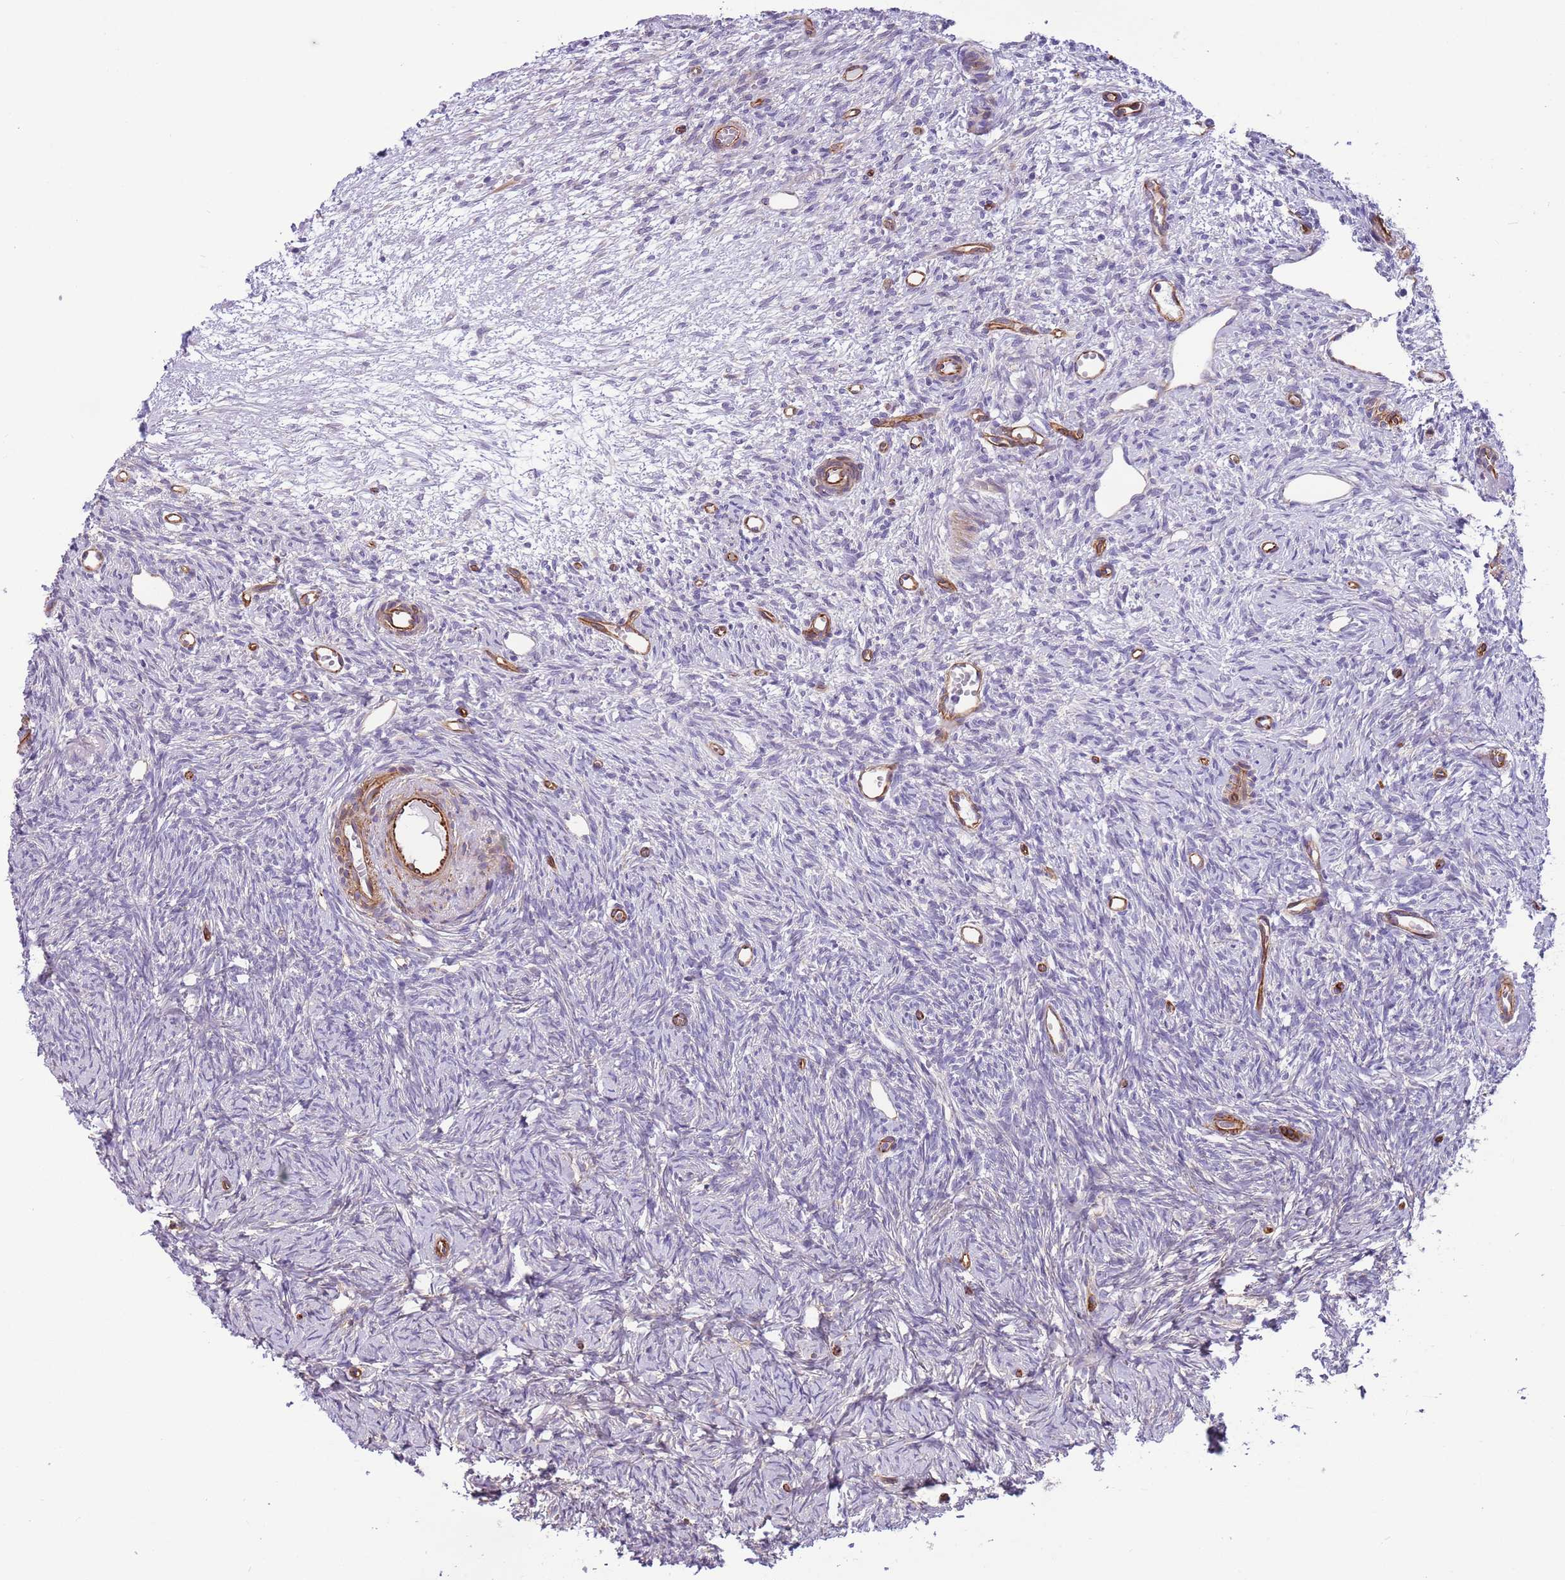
{"staining": {"intensity": "negative", "quantity": "none", "location": "none"}, "tissue": "ovary", "cell_type": "Ovarian stroma cells", "image_type": "normal", "snomed": [{"axis": "morphology", "description": "Normal tissue, NOS"}, {"axis": "topography", "description": "Ovary"}], "caption": "Immunohistochemistry (IHC) histopathology image of benign ovary: human ovary stained with DAB exhibits no significant protein positivity in ovarian stroma cells.", "gene": "GAS2L3", "patient": {"sex": "female", "age": 51}}